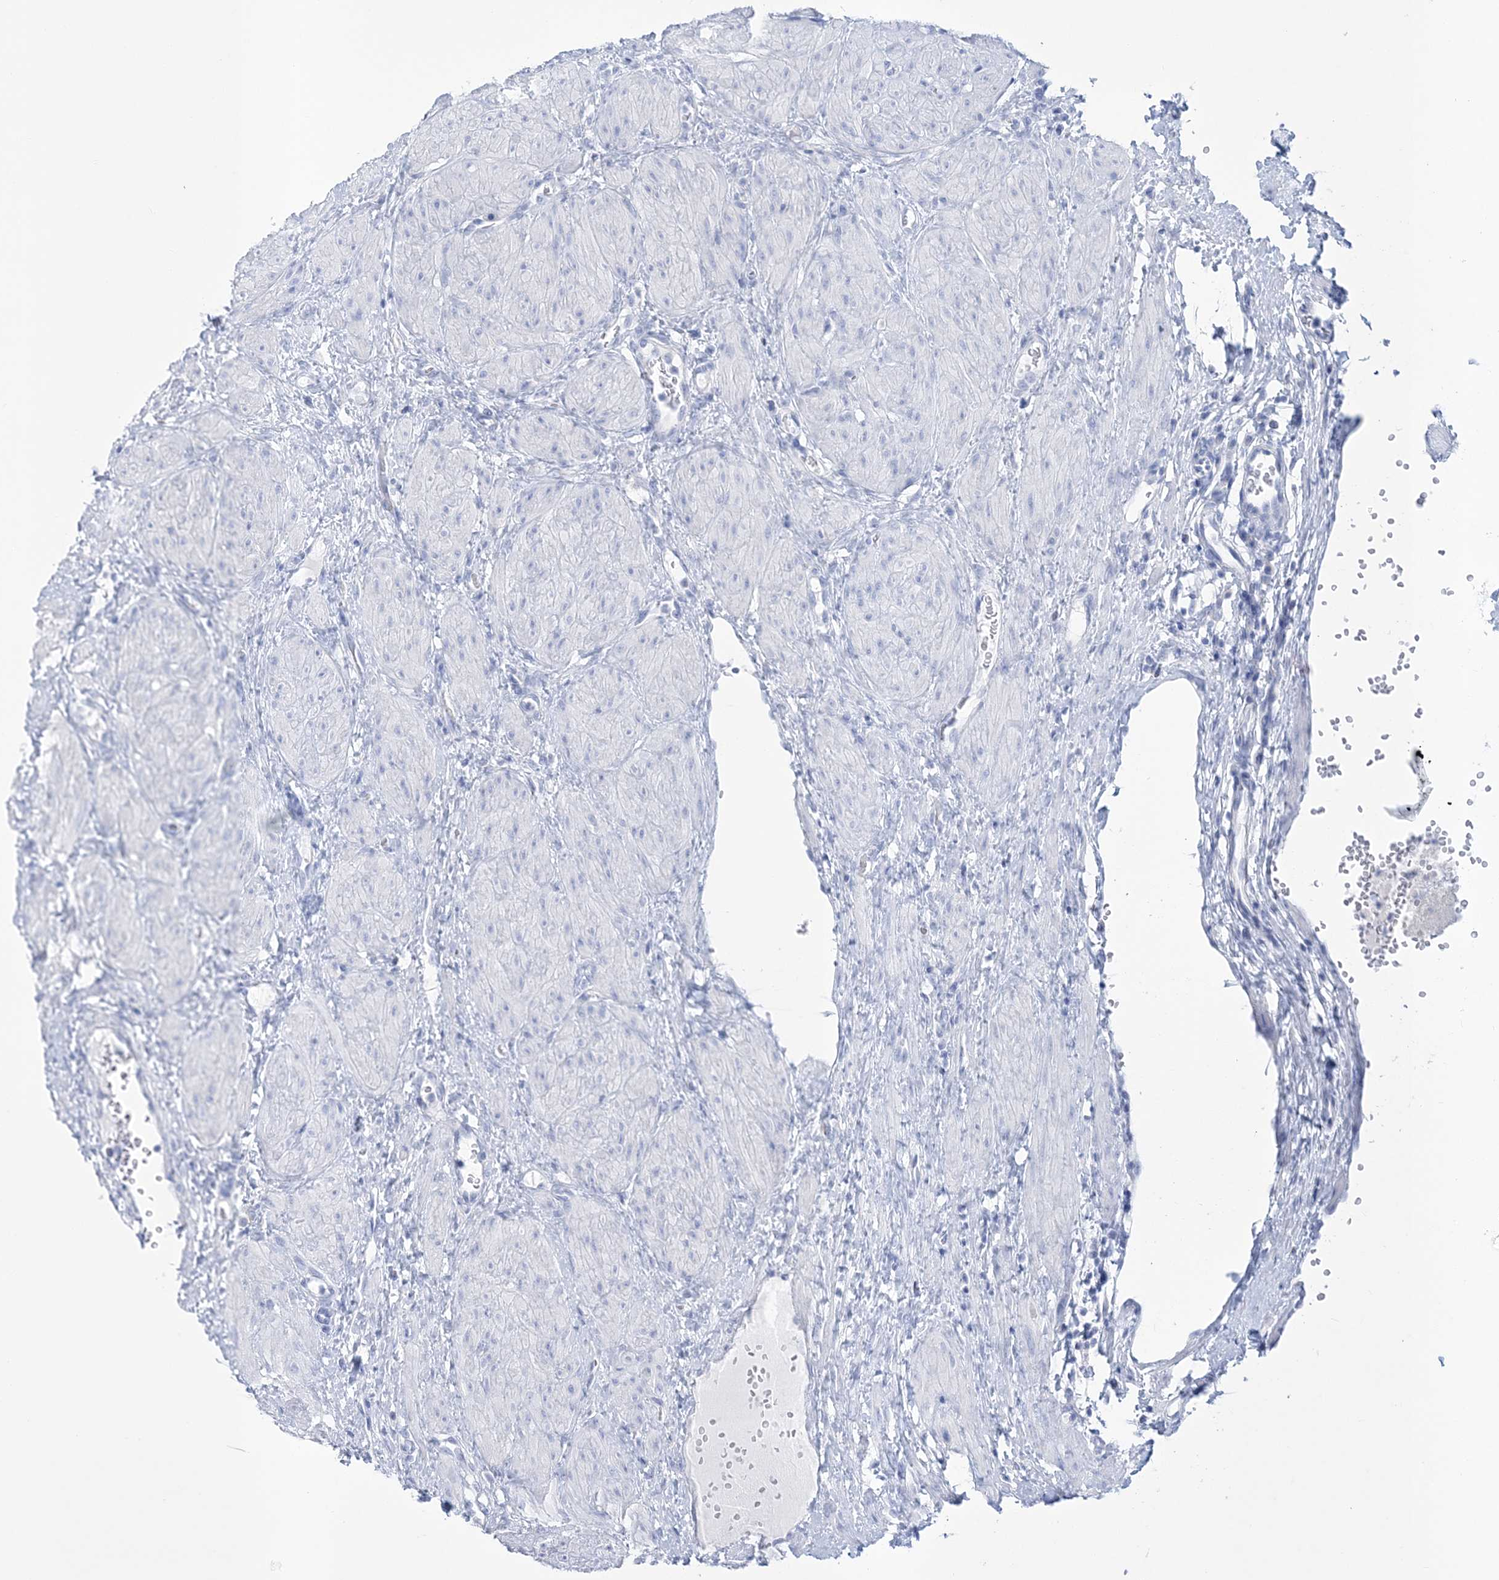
{"staining": {"intensity": "negative", "quantity": "none", "location": "none"}, "tissue": "ovary", "cell_type": "Follicle cells", "image_type": "normal", "snomed": [{"axis": "morphology", "description": "Normal tissue, NOS"}, {"axis": "morphology", "description": "Cyst, NOS"}, {"axis": "topography", "description": "Ovary"}], "caption": "Normal ovary was stained to show a protein in brown. There is no significant positivity in follicle cells. Brightfield microscopy of IHC stained with DAB (brown) and hematoxylin (blue), captured at high magnification.", "gene": "RBP2", "patient": {"sex": "female", "age": 33}}